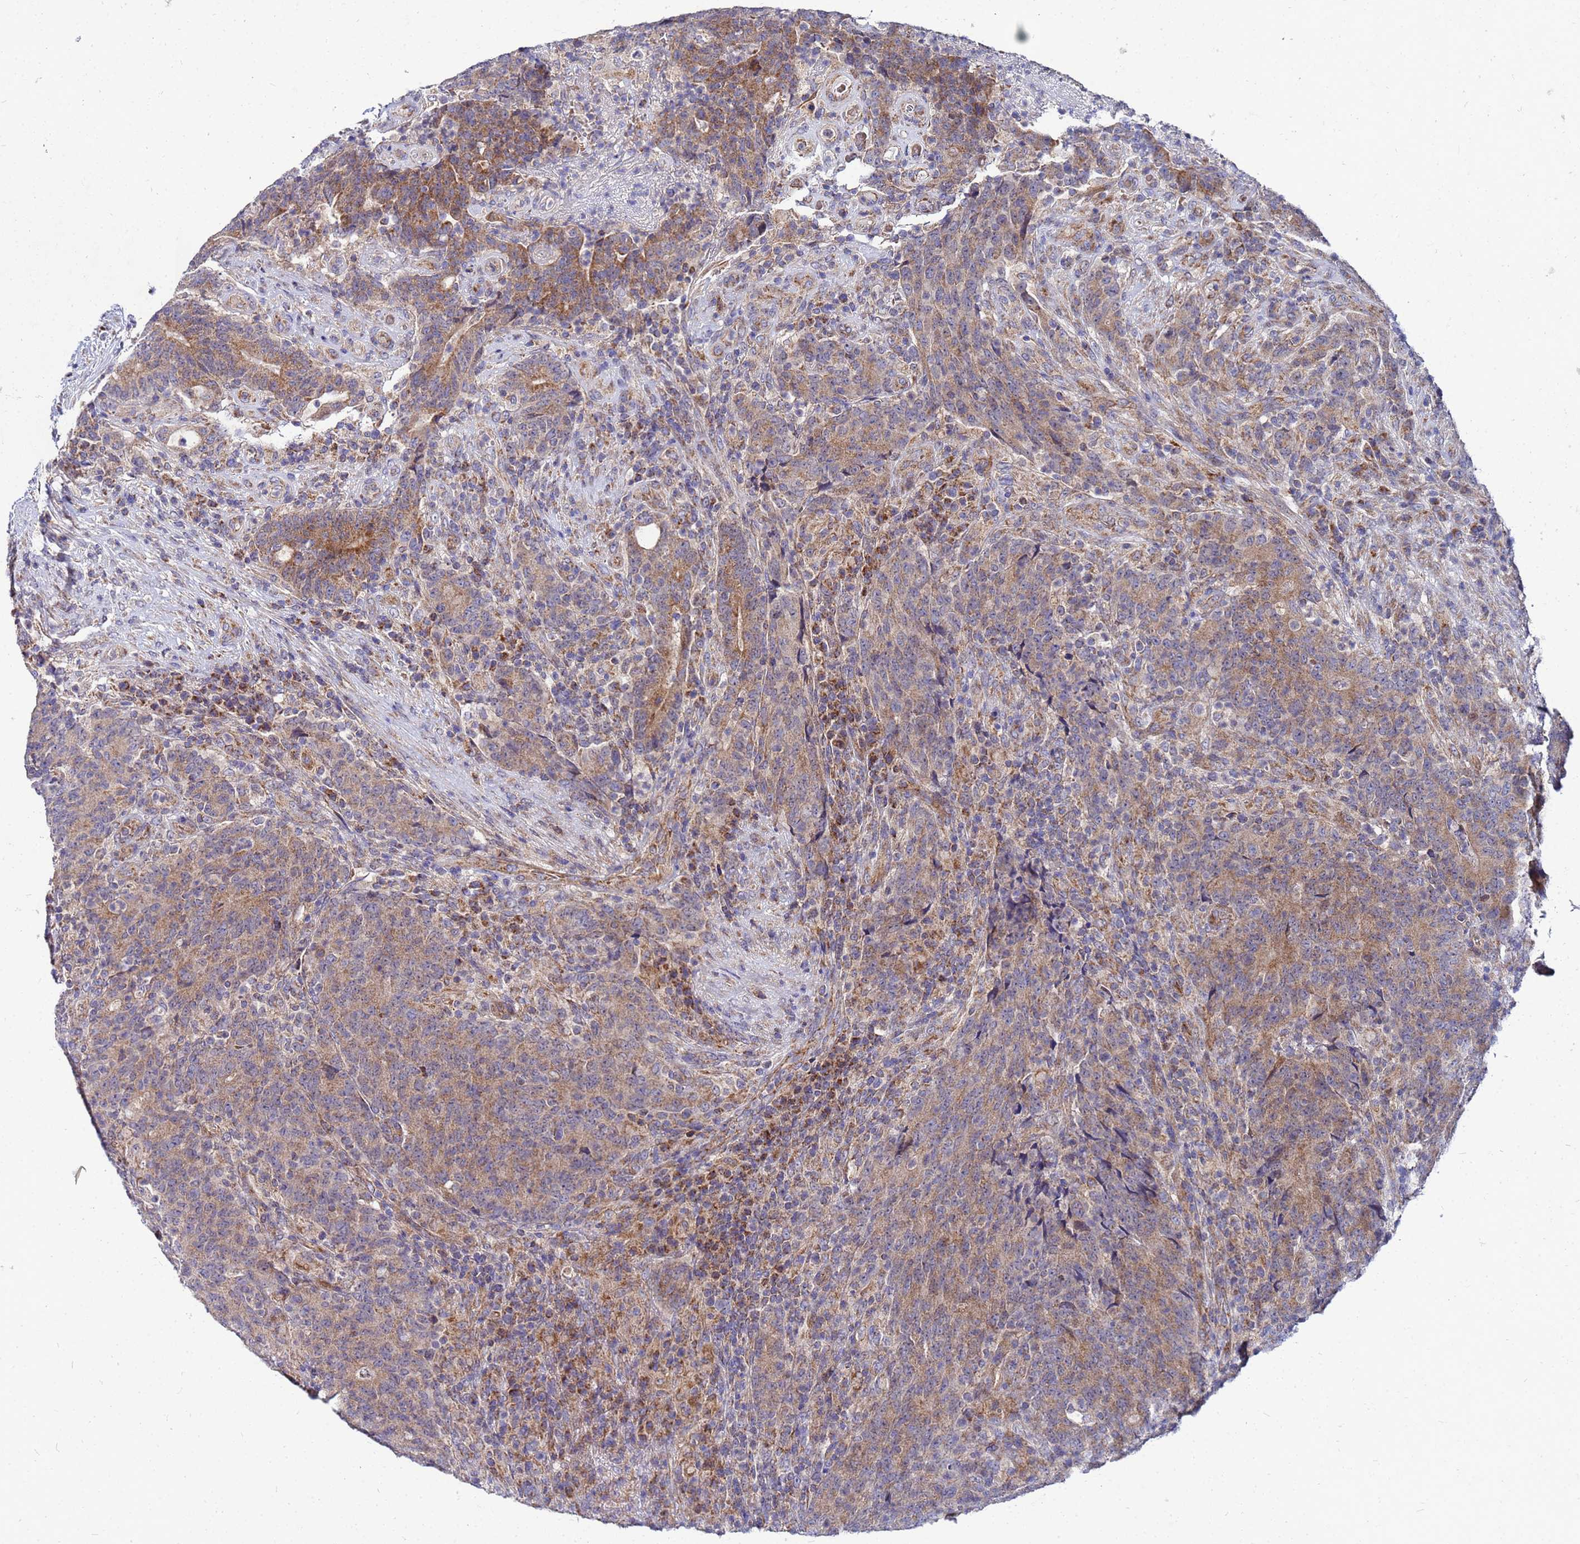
{"staining": {"intensity": "moderate", "quantity": ">75%", "location": "cytoplasmic/membranous"}, "tissue": "colorectal cancer", "cell_type": "Tumor cells", "image_type": "cancer", "snomed": [{"axis": "morphology", "description": "Adenocarcinoma, NOS"}, {"axis": "topography", "description": "Colon"}], "caption": "Immunohistochemical staining of human colorectal cancer displays moderate cytoplasmic/membranous protein staining in approximately >75% of tumor cells.", "gene": "FAHD2A", "patient": {"sex": "female", "age": 75}}